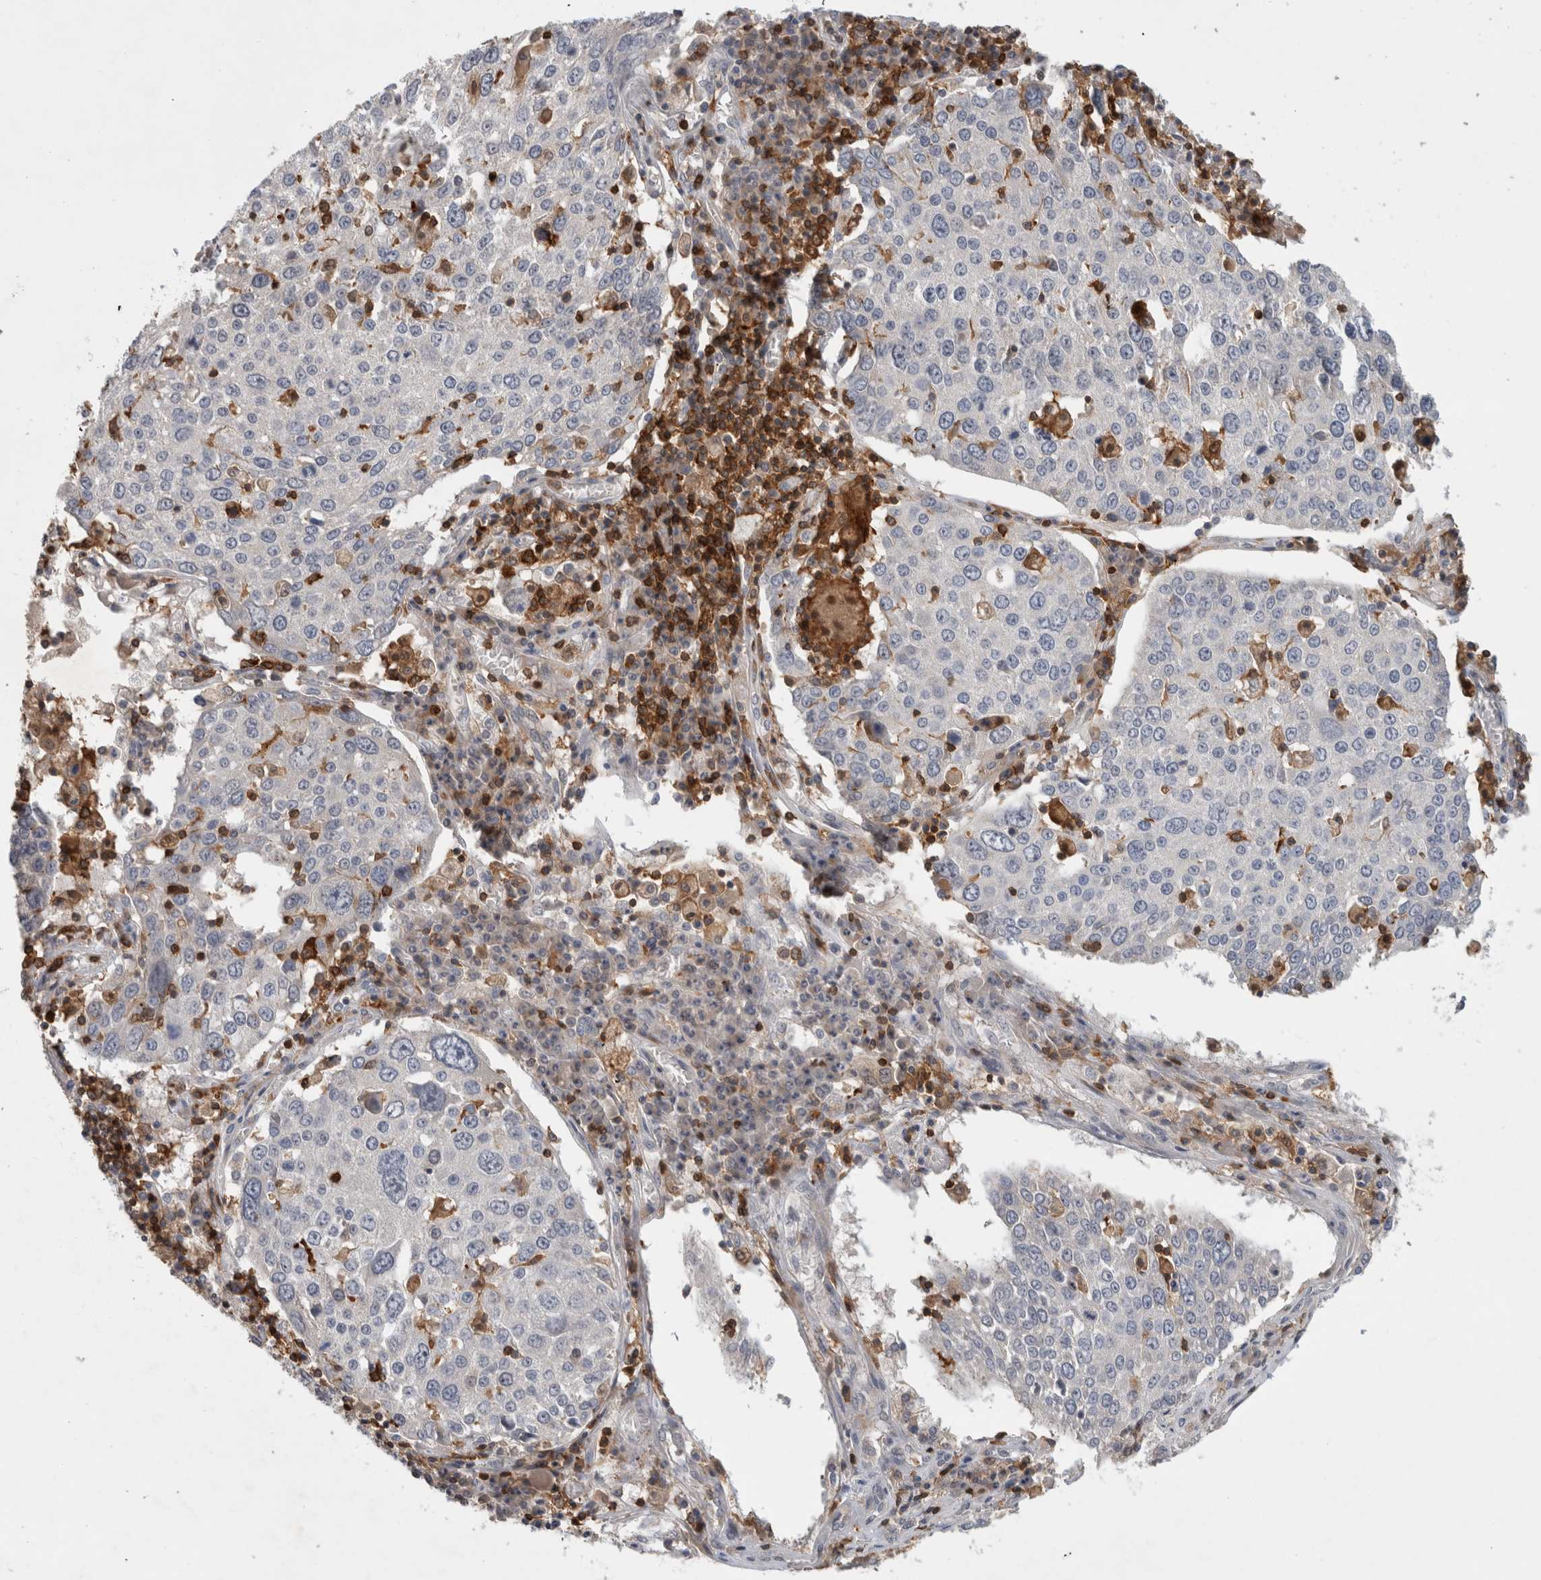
{"staining": {"intensity": "negative", "quantity": "none", "location": "none"}, "tissue": "lung cancer", "cell_type": "Tumor cells", "image_type": "cancer", "snomed": [{"axis": "morphology", "description": "Squamous cell carcinoma, NOS"}, {"axis": "topography", "description": "Lung"}], "caption": "An immunohistochemistry (IHC) micrograph of lung cancer is shown. There is no staining in tumor cells of lung cancer.", "gene": "GFRA2", "patient": {"sex": "male", "age": 65}}